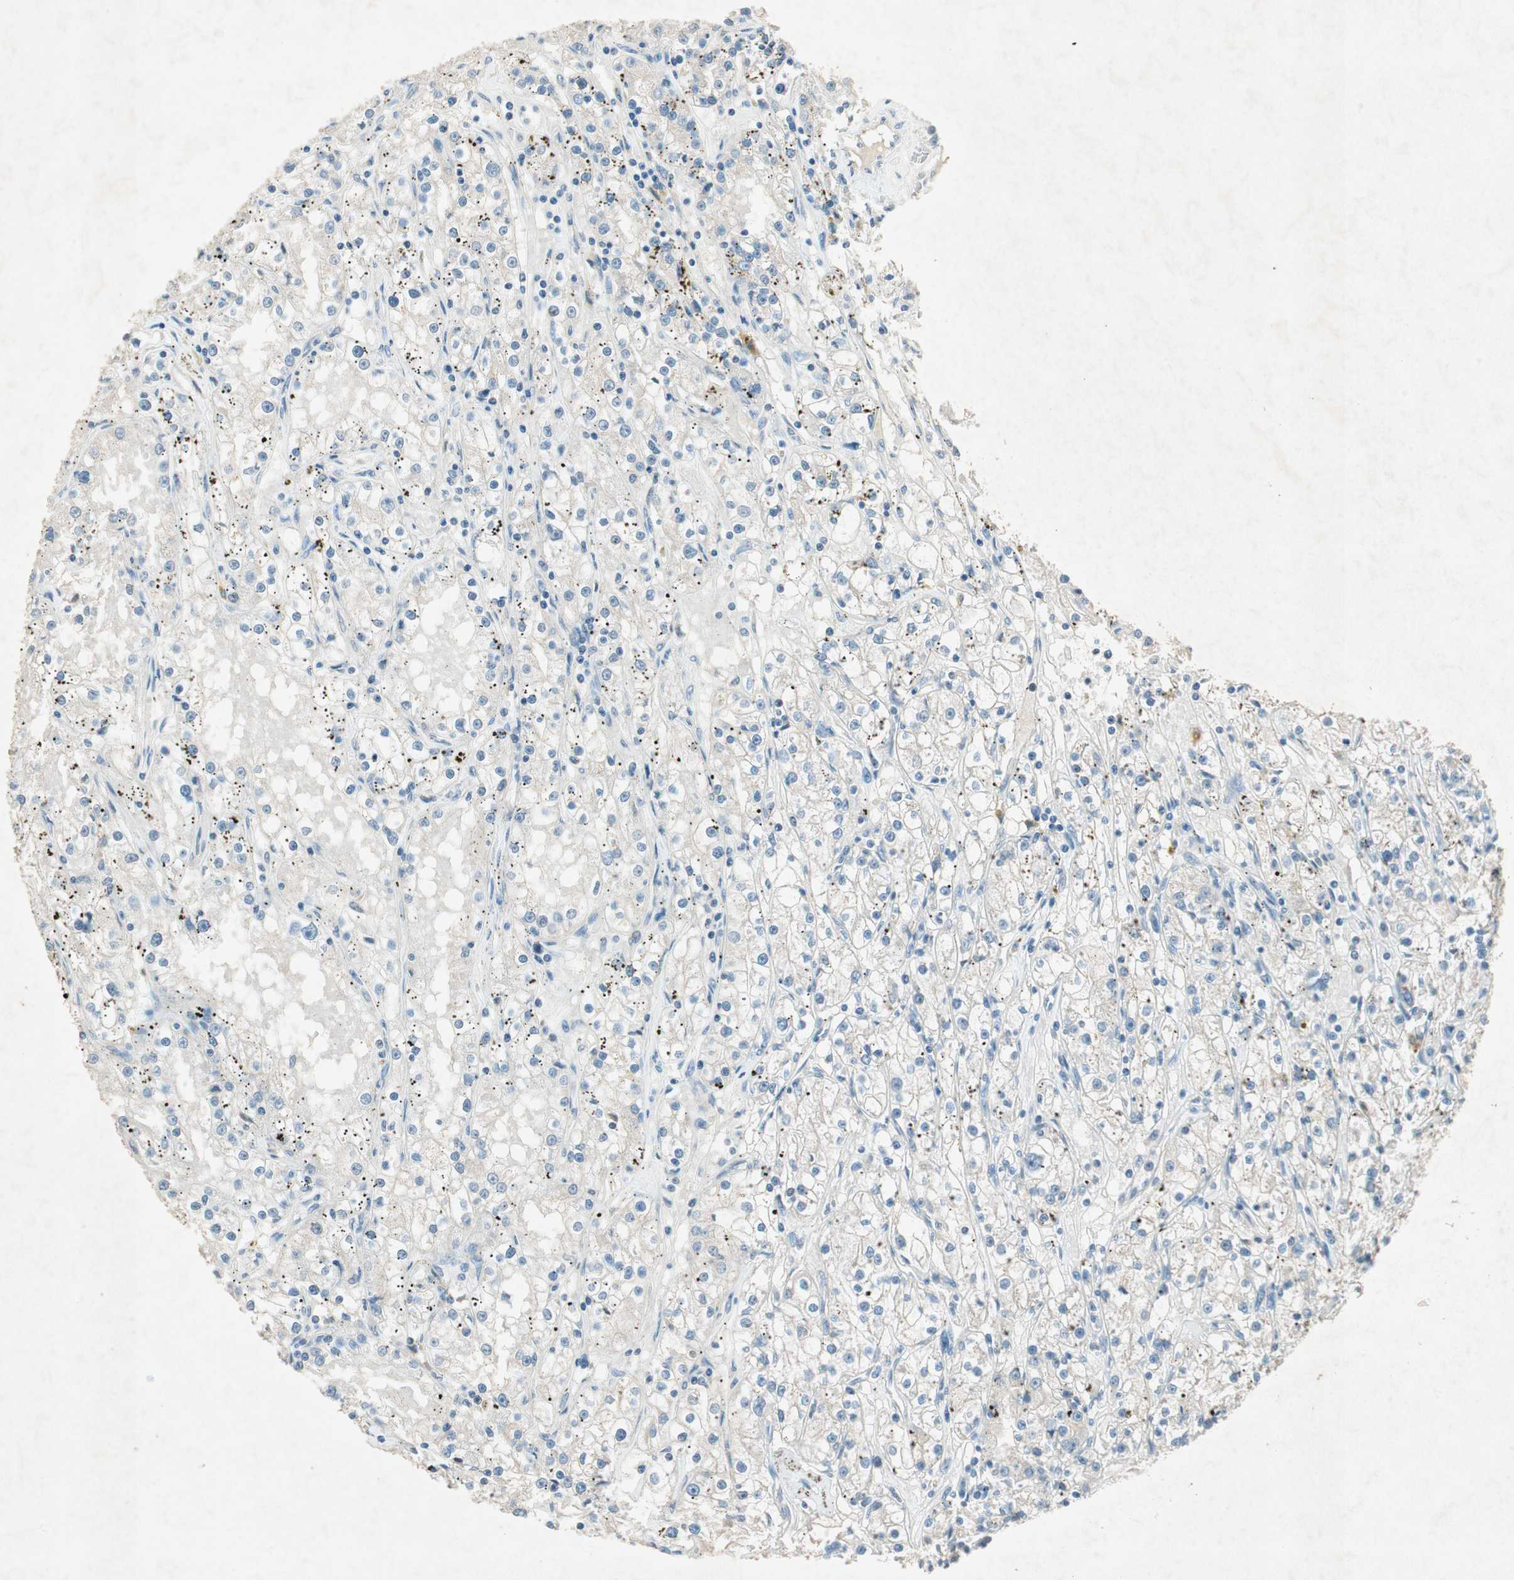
{"staining": {"intensity": "negative", "quantity": "none", "location": "none"}, "tissue": "renal cancer", "cell_type": "Tumor cells", "image_type": "cancer", "snomed": [{"axis": "morphology", "description": "Adenocarcinoma, NOS"}, {"axis": "topography", "description": "Kidney"}], "caption": "Tumor cells are negative for brown protein staining in renal adenocarcinoma.", "gene": "NKAIN1", "patient": {"sex": "male", "age": 56}}